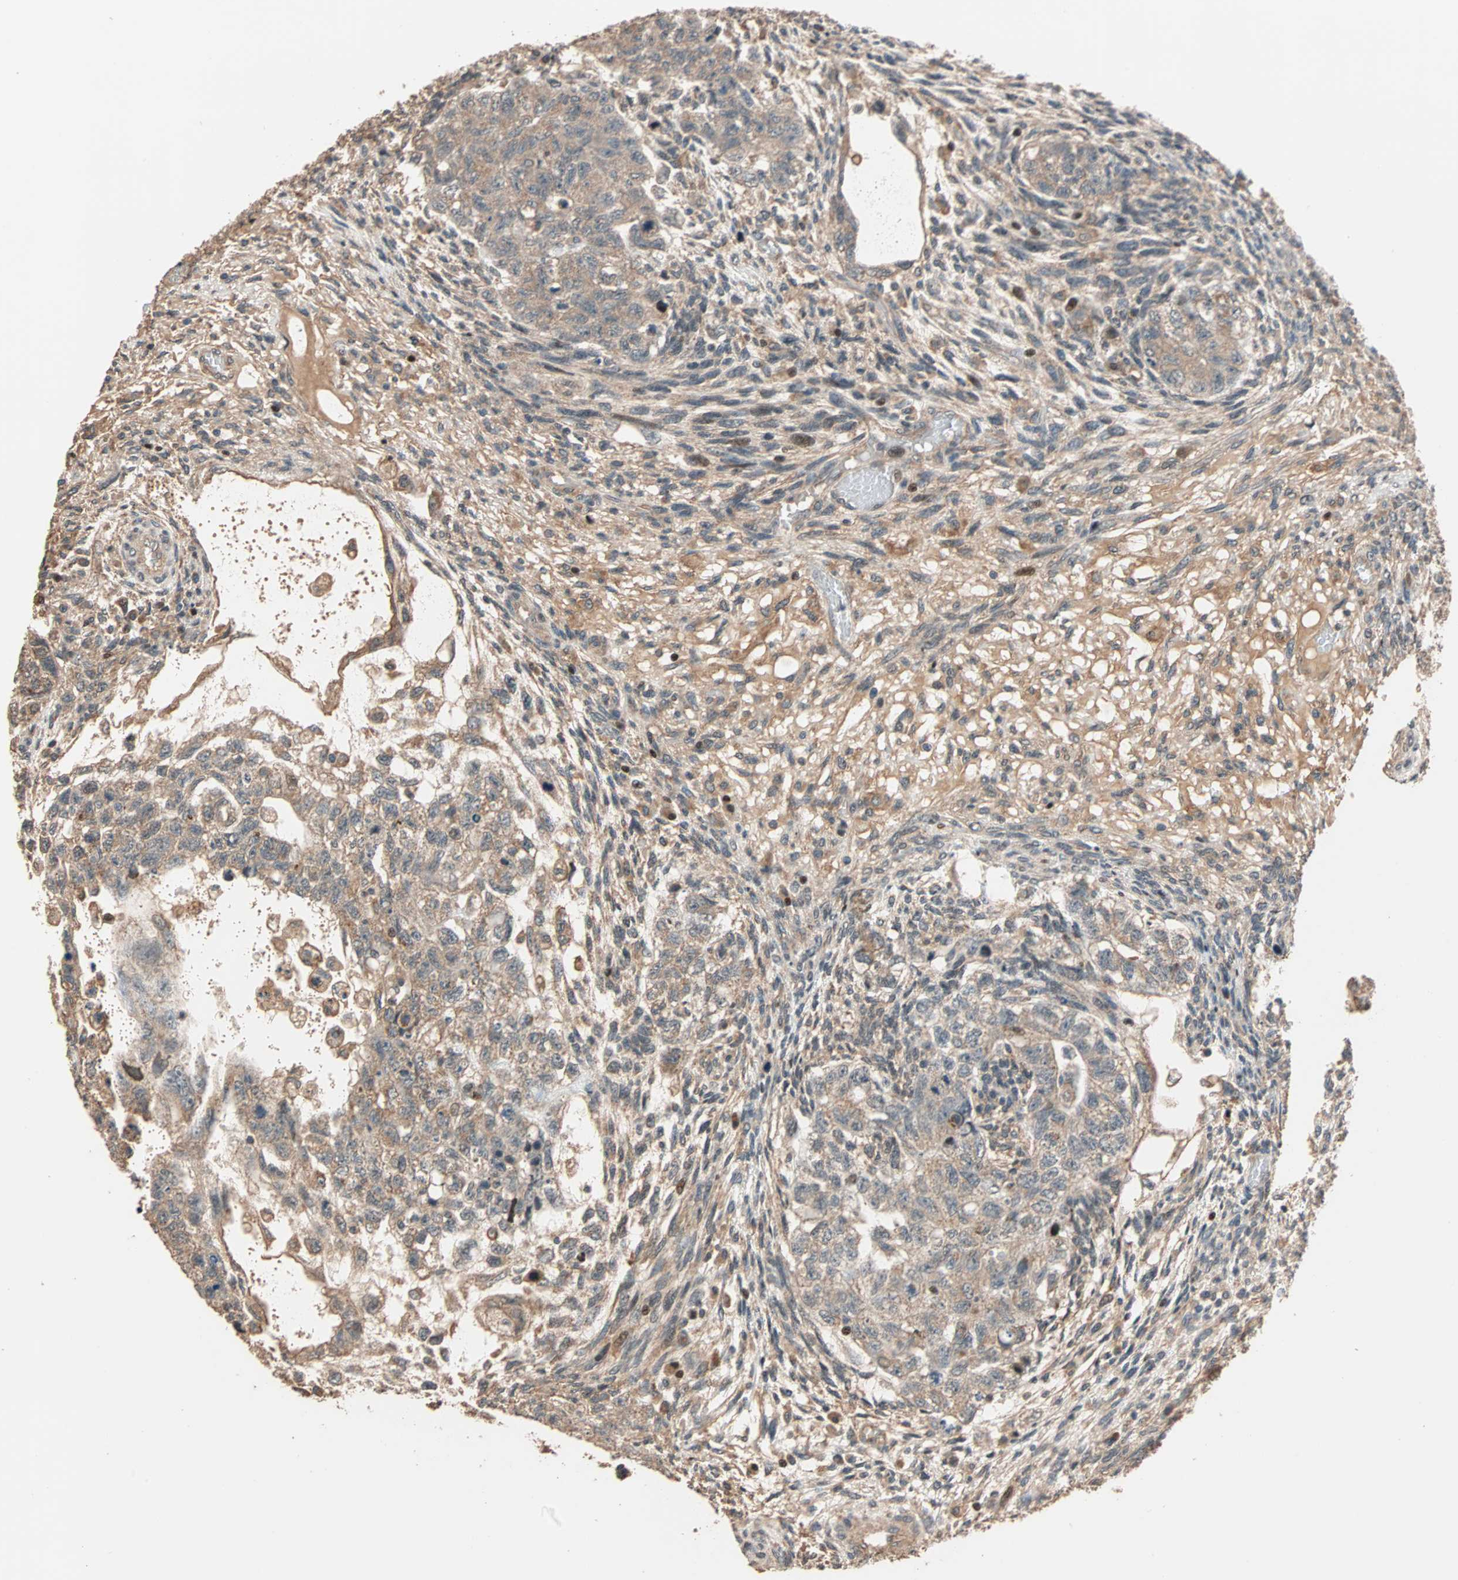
{"staining": {"intensity": "weak", "quantity": ">75%", "location": "cytoplasmic/membranous"}, "tissue": "testis cancer", "cell_type": "Tumor cells", "image_type": "cancer", "snomed": [{"axis": "morphology", "description": "Normal tissue, NOS"}, {"axis": "morphology", "description": "Carcinoma, Embryonal, NOS"}, {"axis": "topography", "description": "Testis"}], "caption": "A low amount of weak cytoplasmic/membranous positivity is appreciated in about >75% of tumor cells in embryonal carcinoma (testis) tissue.", "gene": "HECW1", "patient": {"sex": "male", "age": 36}}